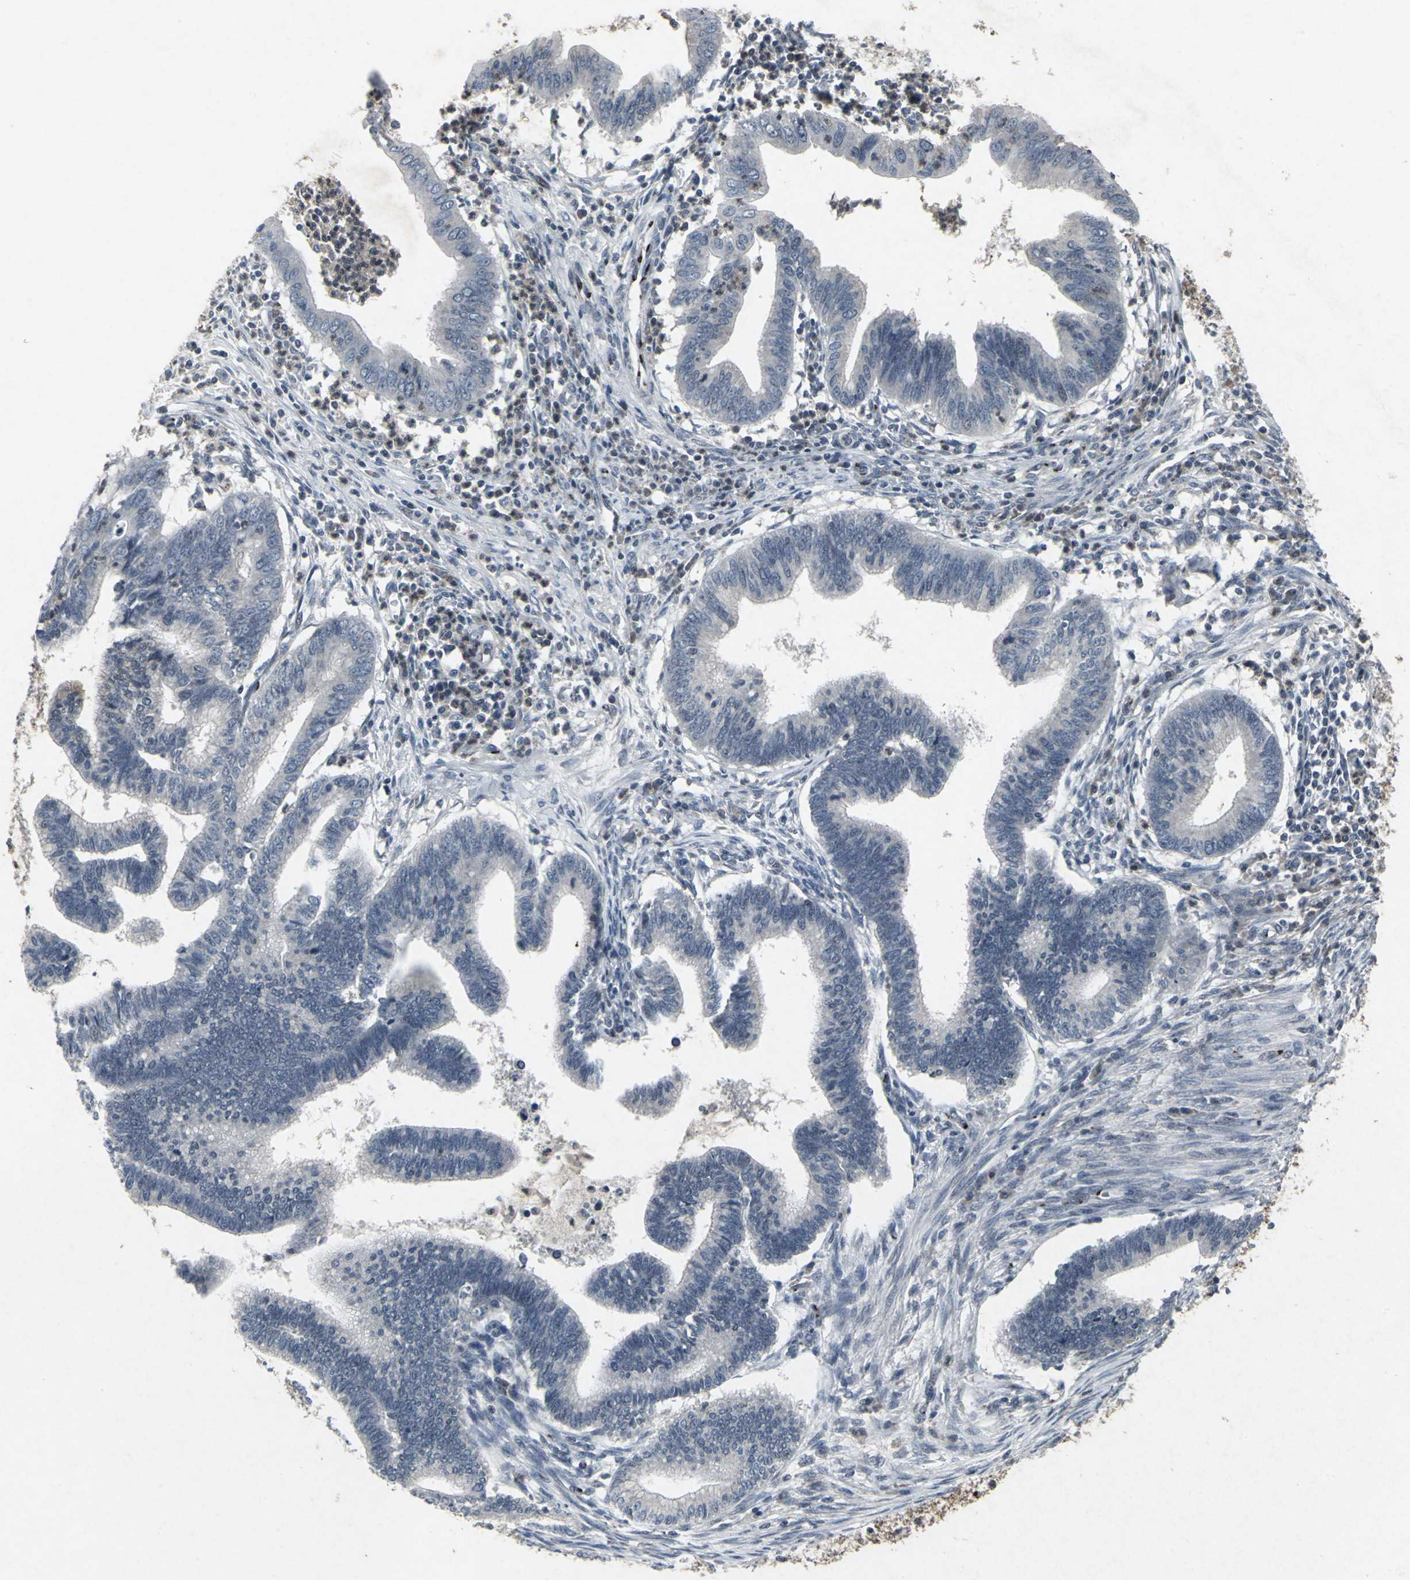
{"staining": {"intensity": "negative", "quantity": "none", "location": "none"}, "tissue": "cervical cancer", "cell_type": "Tumor cells", "image_type": "cancer", "snomed": [{"axis": "morphology", "description": "Adenocarcinoma, NOS"}, {"axis": "topography", "description": "Cervix"}], "caption": "There is no significant positivity in tumor cells of cervical cancer. Brightfield microscopy of immunohistochemistry stained with DAB (brown) and hematoxylin (blue), captured at high magnification.", "gene": "BMP4", "patient": {"sex": "female", "age": 36}}